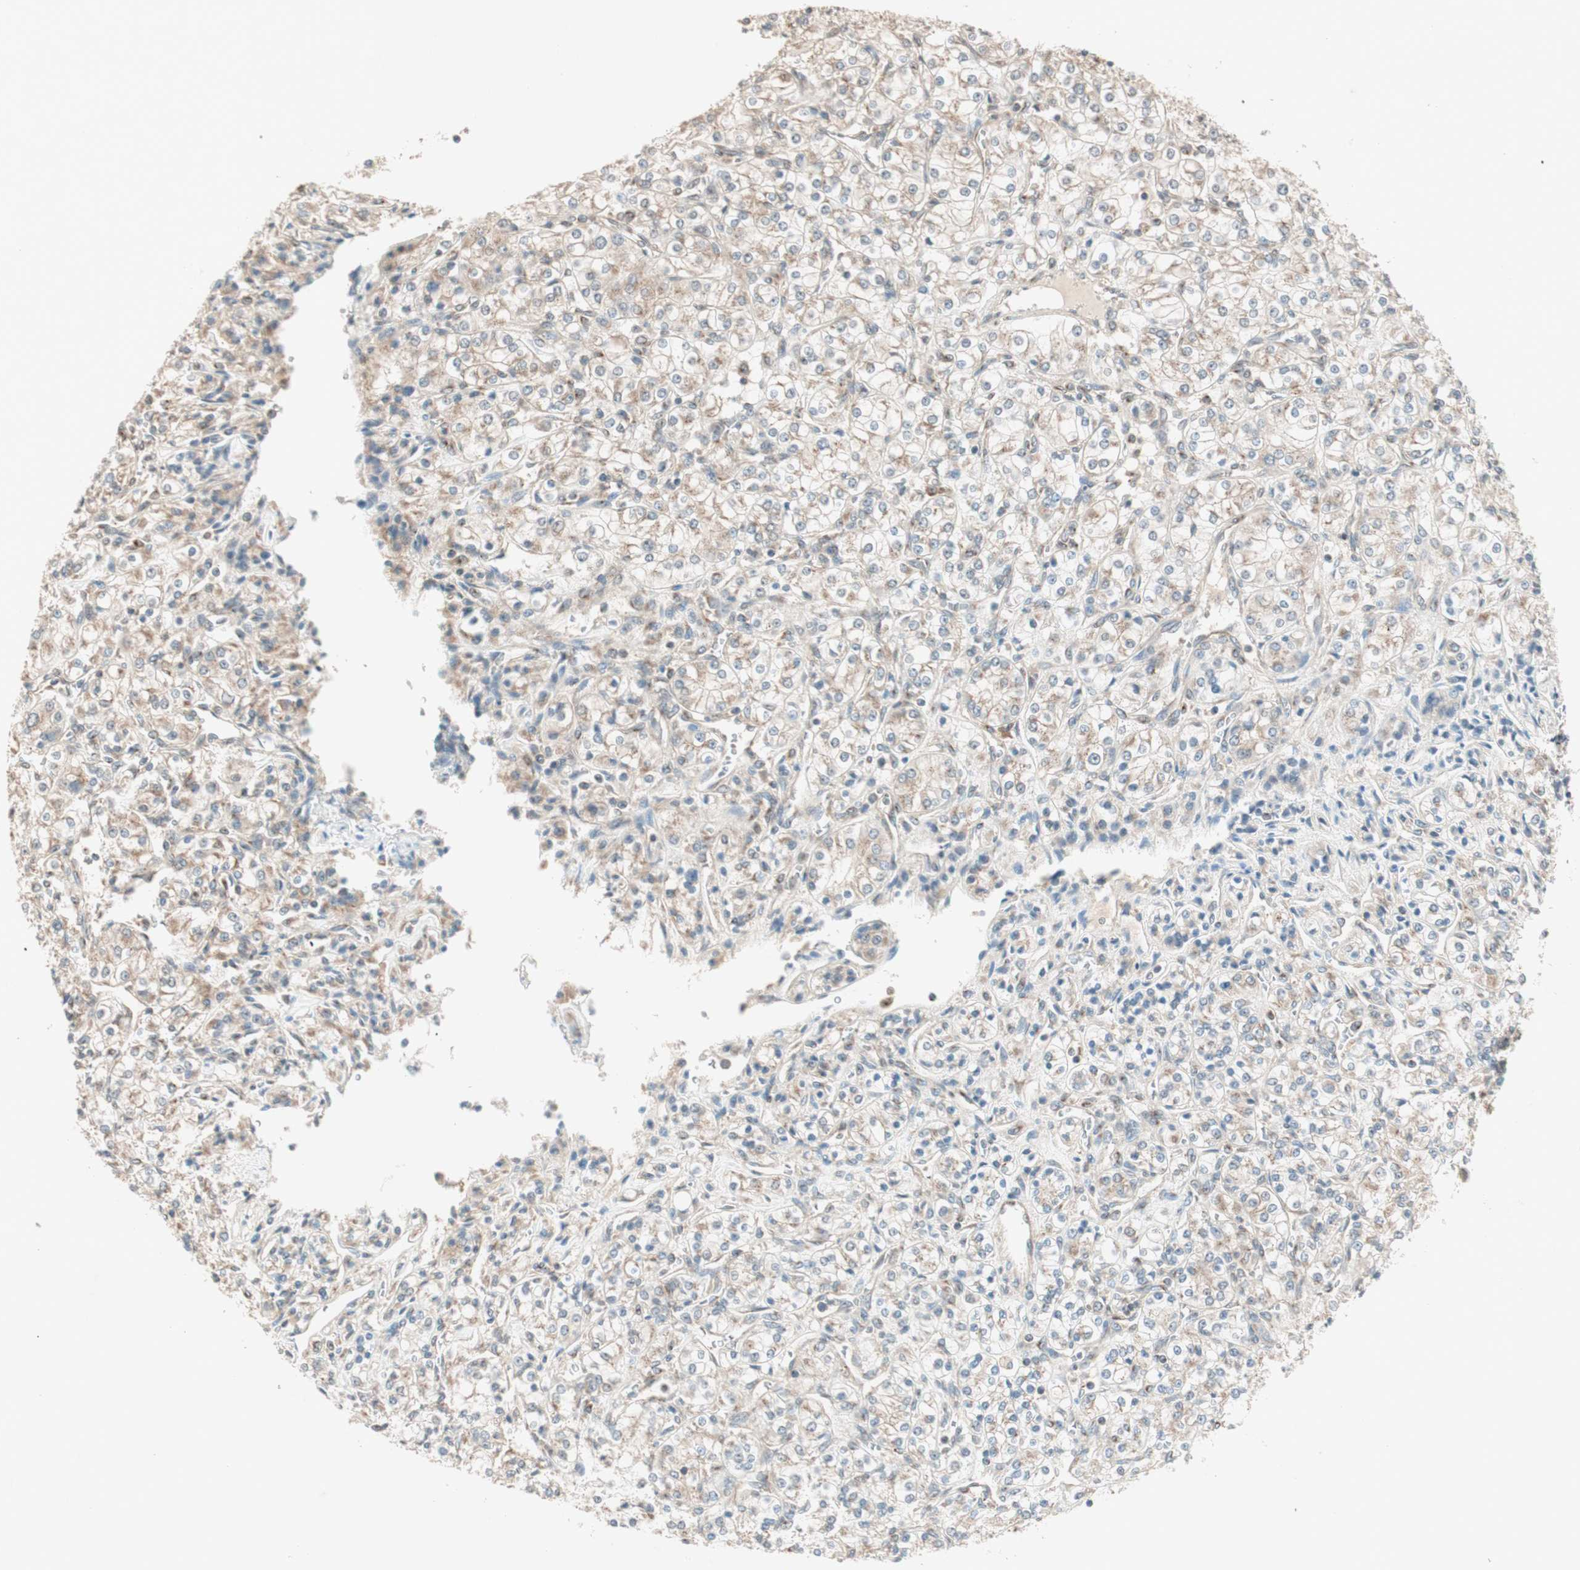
{"staining": {"intensity": "weak", "quantity": "<25%", "location": "cytoplasmic/membranous"}, "tissue": "renal cancer", "cell_type": "Tumor cells", "image_type": "cancer", "snomed": [{"axis": "morphology", "description": "Adenocarcinoma, NOS"}, {"axis": "topography", "description": "Kidney"}], "caption": "This photomicrograph is of renal cancer stained with immunohistochemistry (IHC) to label a protein in brown with the nuclei are counter-stained blue. There is no staining in tumor cells.", "gene": "SEC16A", "patient": {"sex": "male", "age": 77}}